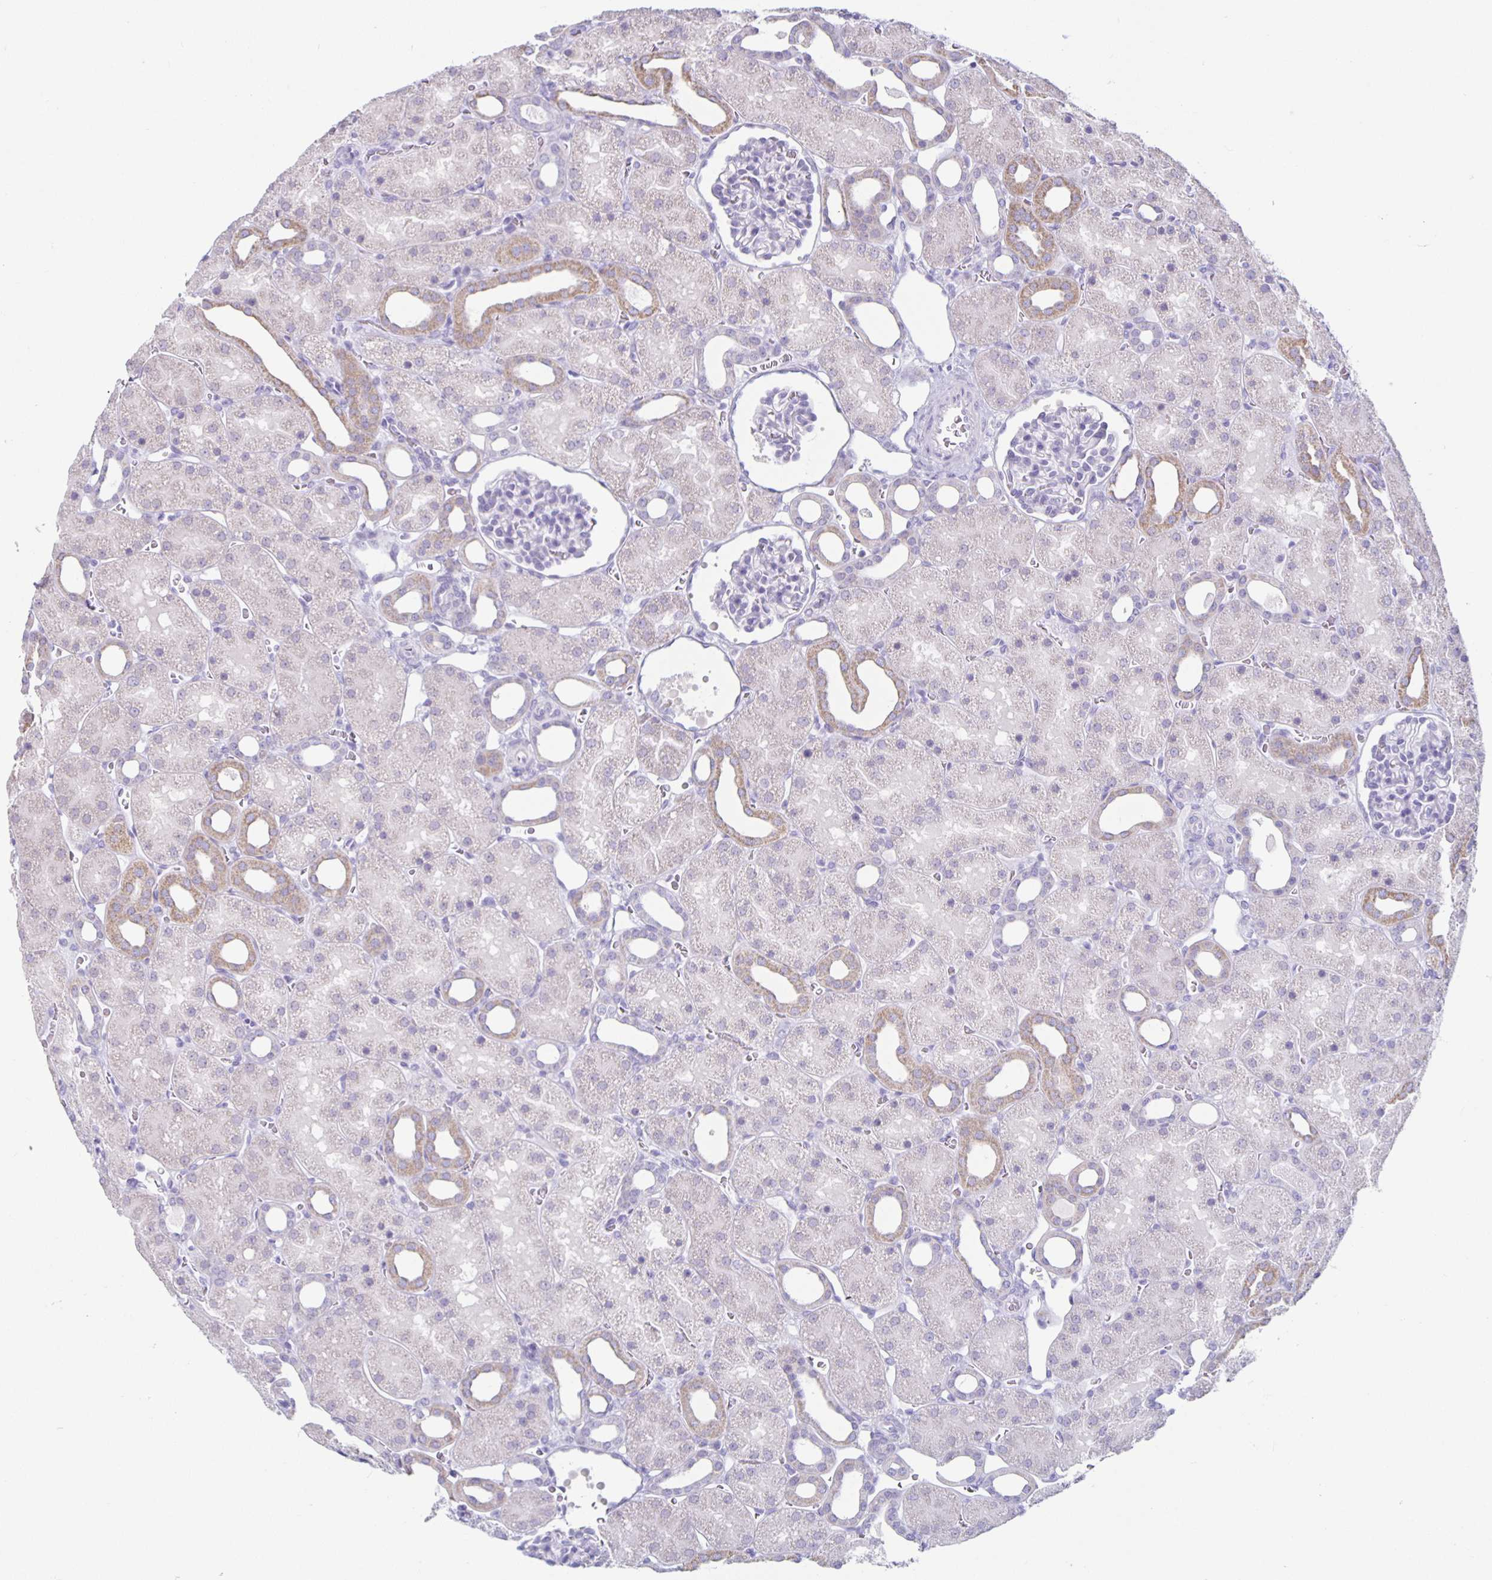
{"staining": {"intensity": "negative", "quantity": "none", "location": "none"}, "tissue": "kidney", "cell_type": "Cells in glomeruli", "image_type": "normal", "snomed": [{"axis": "morphology", "description": "Normal tissue, NOS"}, {"axis": "topography", "description": "Kidney"}], "caption": "Immunohistochemistry (IHC) photomicrograph of unremarkable kidney: kidney stained with DAB displays no significant protein positivity in cells in glomeruli.", "gene": "CT45A10", "patient": {"sex": "male", "age": 2}}